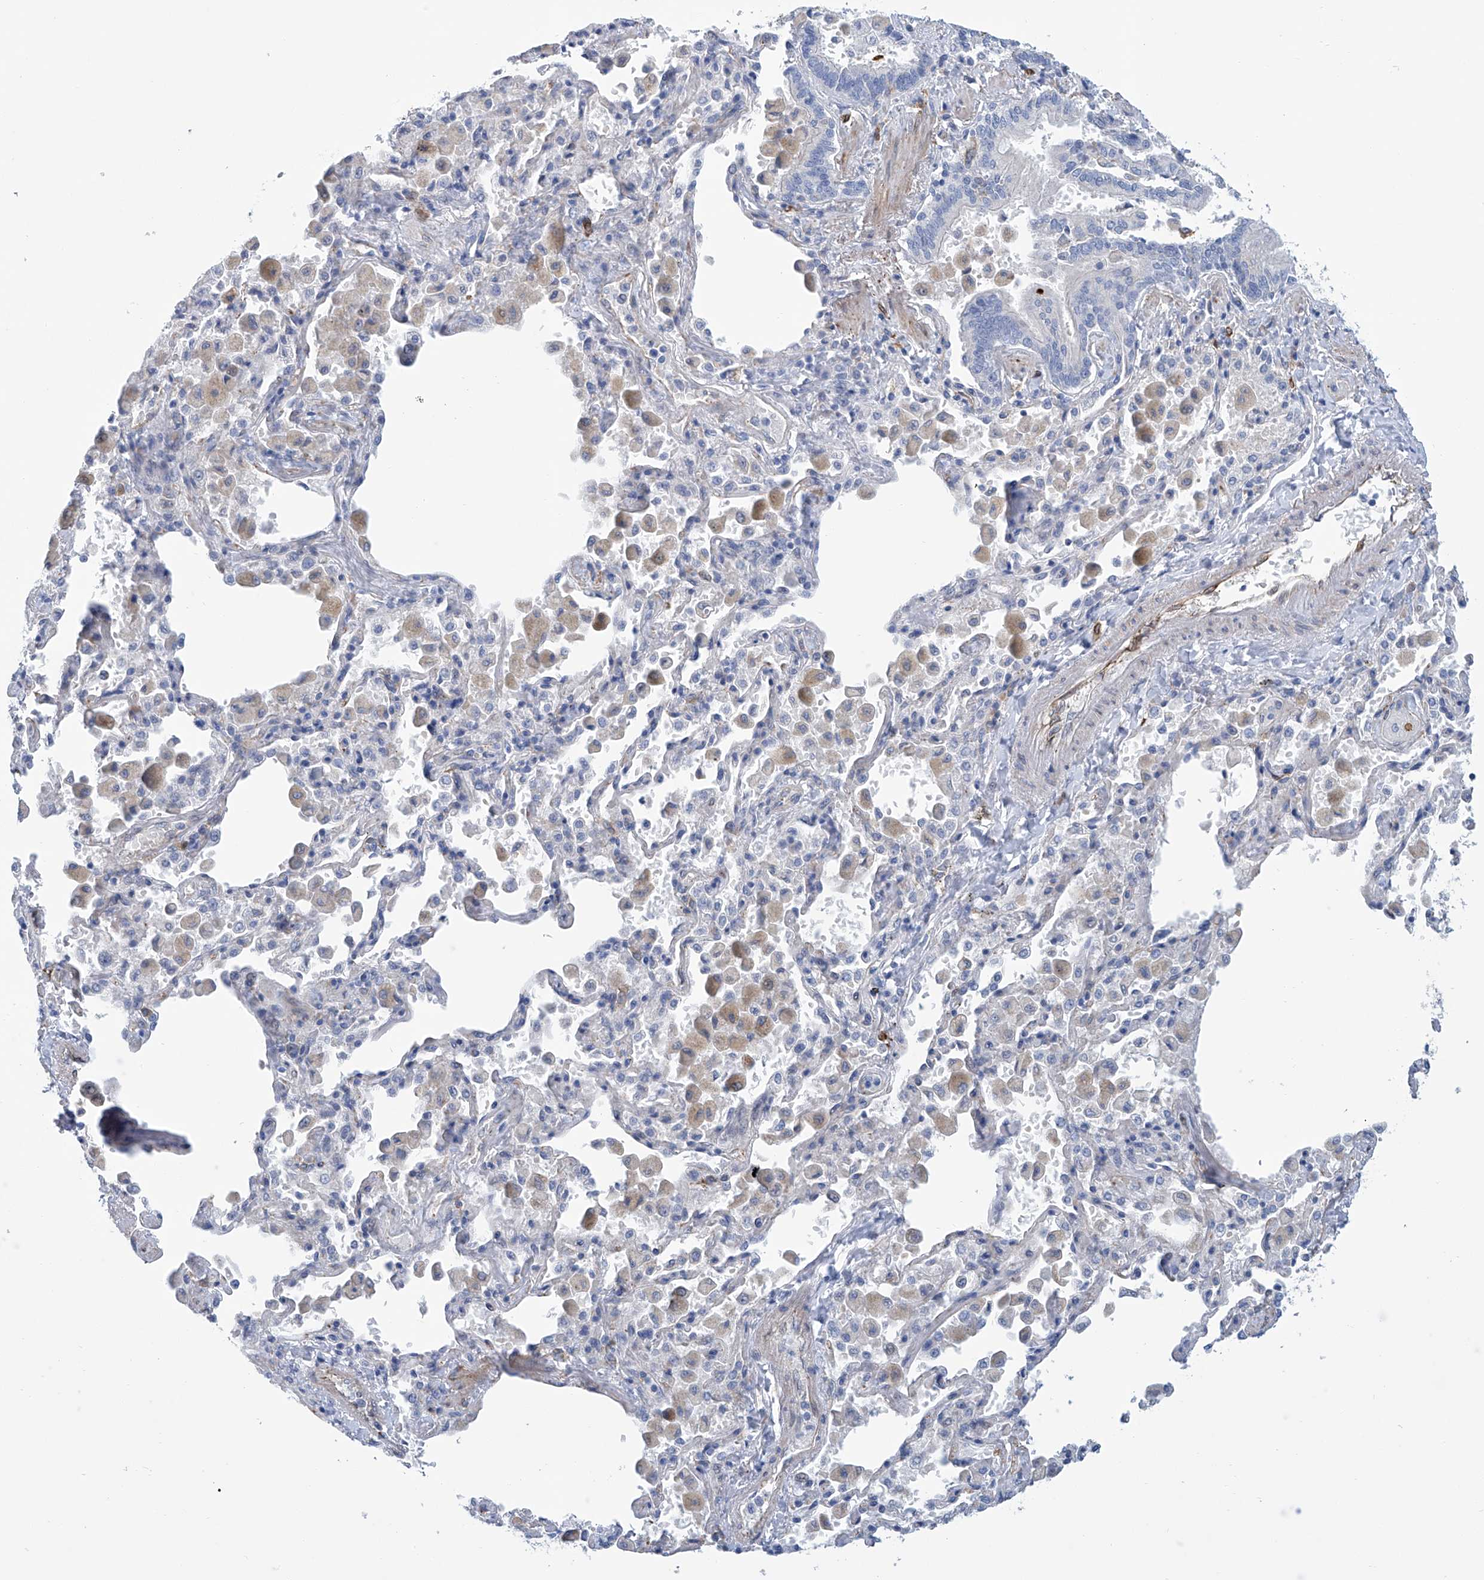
{"staining": {"intensity": "weak", "quantity": "<25%", "location": "cytoplasmic/membranous"}, "tissue": "bronchus", "cell_type": "Respiratory epithelial cells", "image_type": "normal", "snomed": [{"axis": "morphology", "description": "Normal tissue, NOS"}, {"axis": "morphology", "description": "Inflammation, NOS"}, {"axis": "topography", "description": "Lung"}], "caption": "This histopathology image is of unremarkable bronchus stained with immunohistochemistry to label a protein in brown with the nuclei are counter-stained blue. There is no staining in respiratory epithelial cells. (Brightfield microscopy of DAB (3,3'-diaminobenzidine) IHC at high magnification).", "gene": "TNN", "patient": {"sex": "female", "age": 46}}